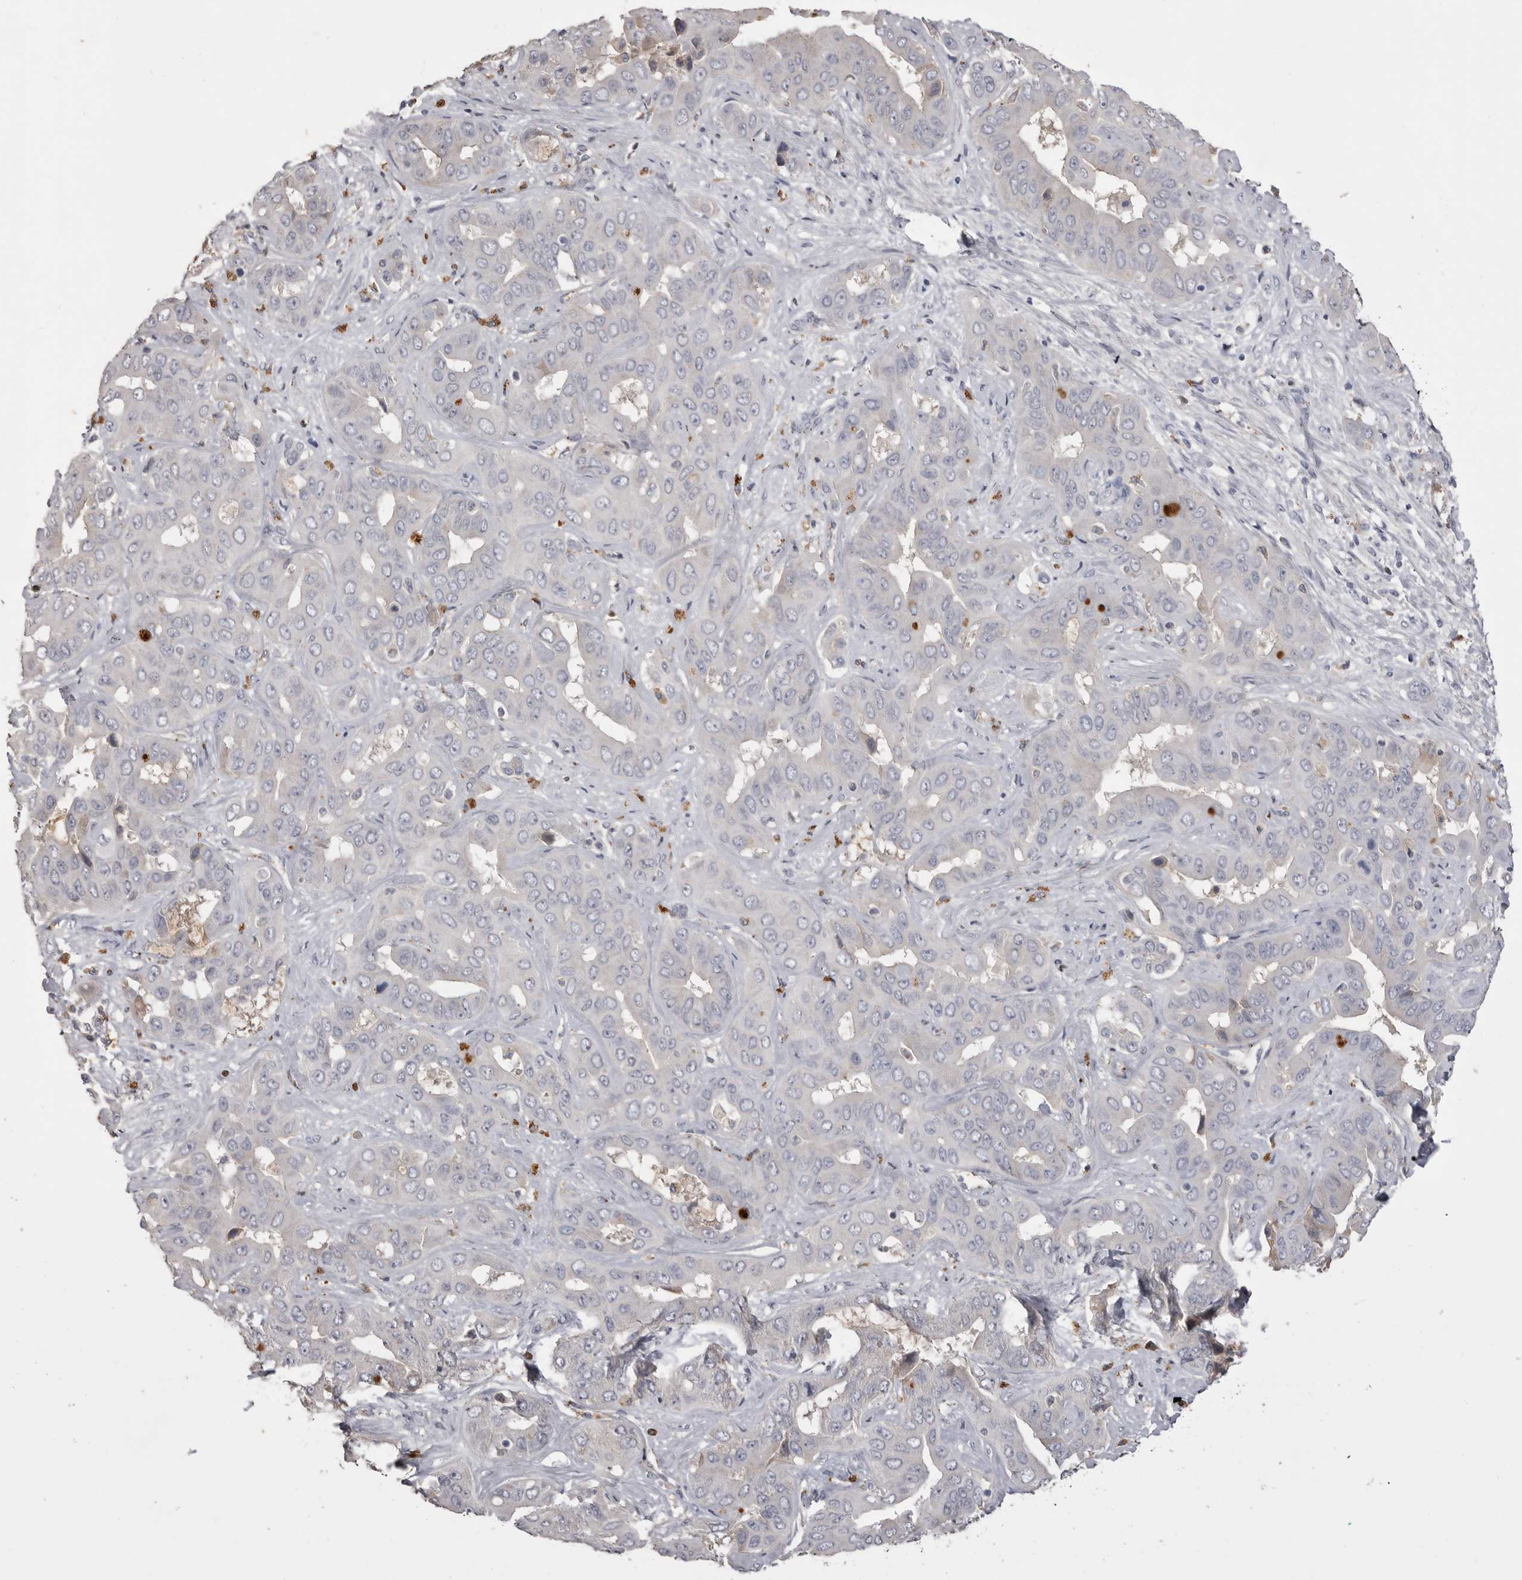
{"staining": {"intensity": "negative", "quantity": "none", "location": "none"}, "tissue": "liver cancer", "cell_type": "Tumor cells", "image_type": "cancer", "snomed": [{"axis": "morphology", "description": "Cholangiocarcinoma"}, {"axis": "topography", "description": "Liver"}], "caption": "An image of cholangiocarcinoma (liver) stained for a protein exhibits no brown staining in tumor cells.", "gene": "AHSG", "patient": {"sex": "female", "age": 52}}